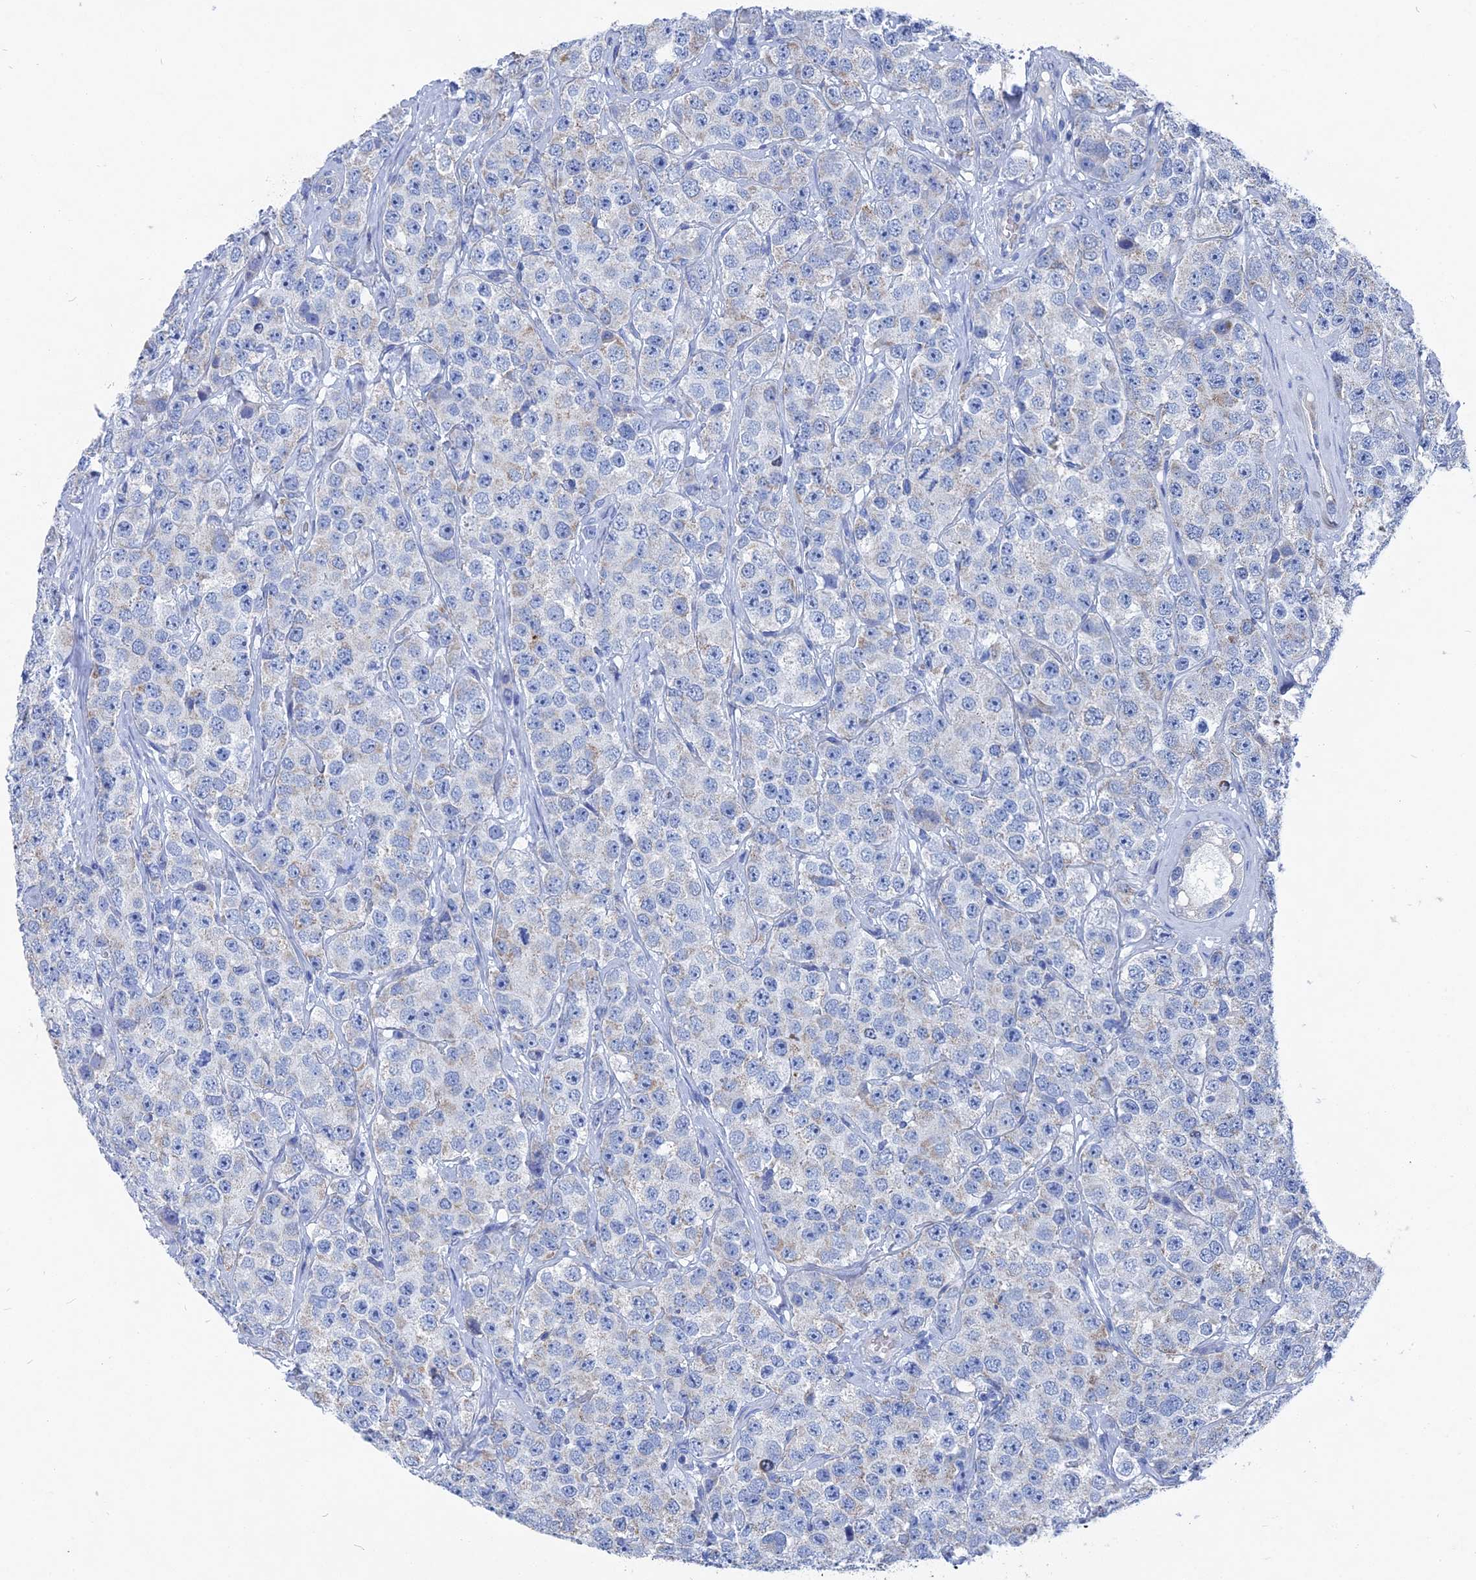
{"staining": {"intensity": "moderate", "quantity": "<25%", "location": "cytoplasmic/membranous"}, "tissue": "testis cancer", "cell_type": "Tumor cells", "image_type": "cancer", "snomed": [{"axis": "morphology", "description": "Seminoma, NOS"}, {"axis": "topography", "description": "Testis"}], "caption": "Testis seminoma stained with a brown dye demonstrates moderate cytoplasmic/membranous positive staining in approximately <25% of tumor cells.", "gene": "HIGD1A", "patient": {"sex": "male", "age": 28}}